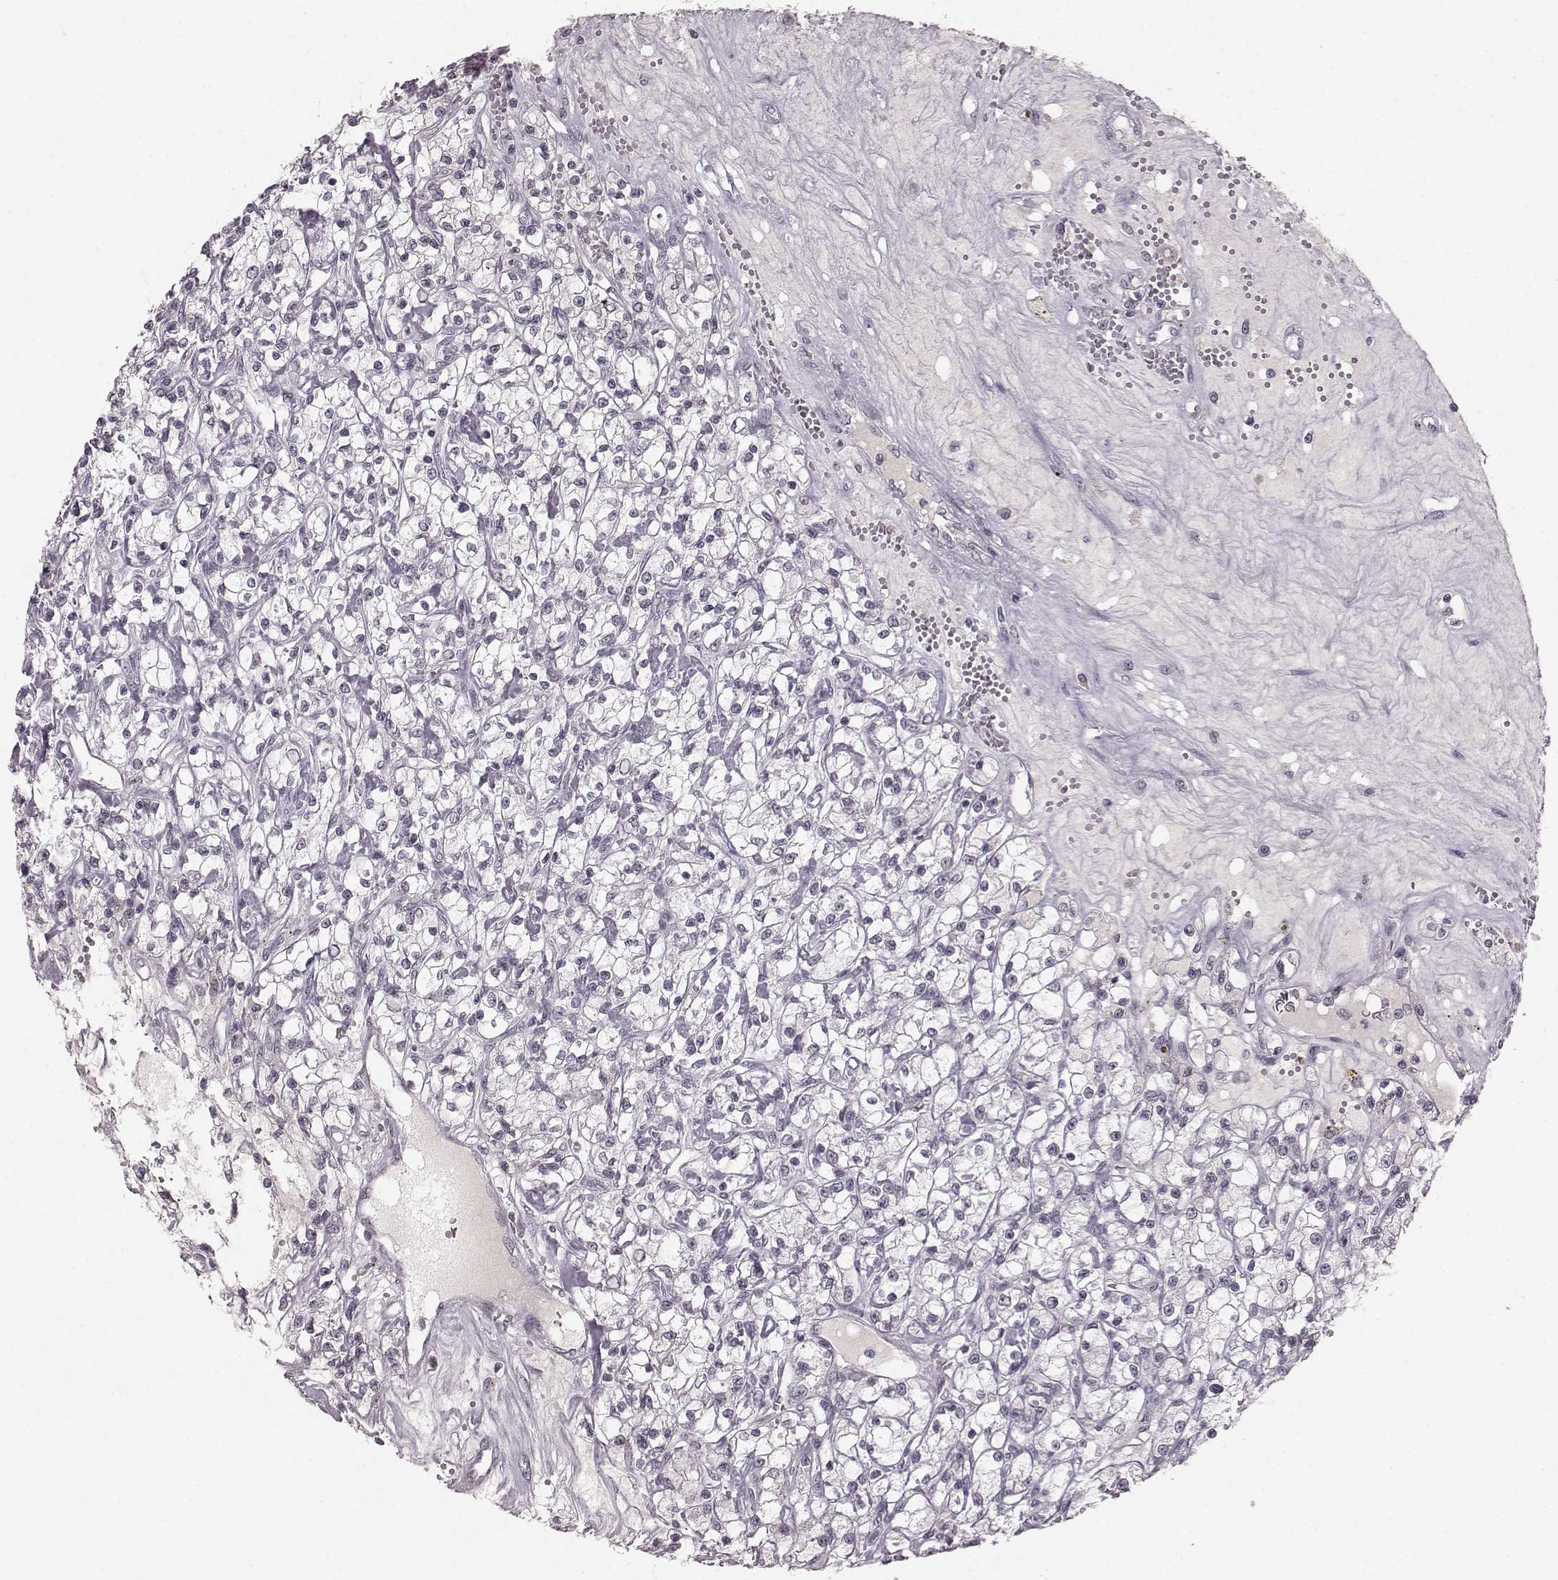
{"staining": {"intensity": "negative", "quantity": "none", "location": "none"}, "tissue": "renal cancer", "cell_type": "Tumor cells", "image_type": "cancer", "snomed": [{"axis": "morphology", "description": "Adenocarcinoma, NOS"}, {"axis": "topography", "description": "Kidney"}], "caption": "Protein analysis of renal adenocarcinoma reveals no significant expression in tumor cells. (DAB (3,3'-diaminobenzidine) IHC, high magnification).", "gene": "DCAF12", "patient": {"sex": "female", "age": 59}}